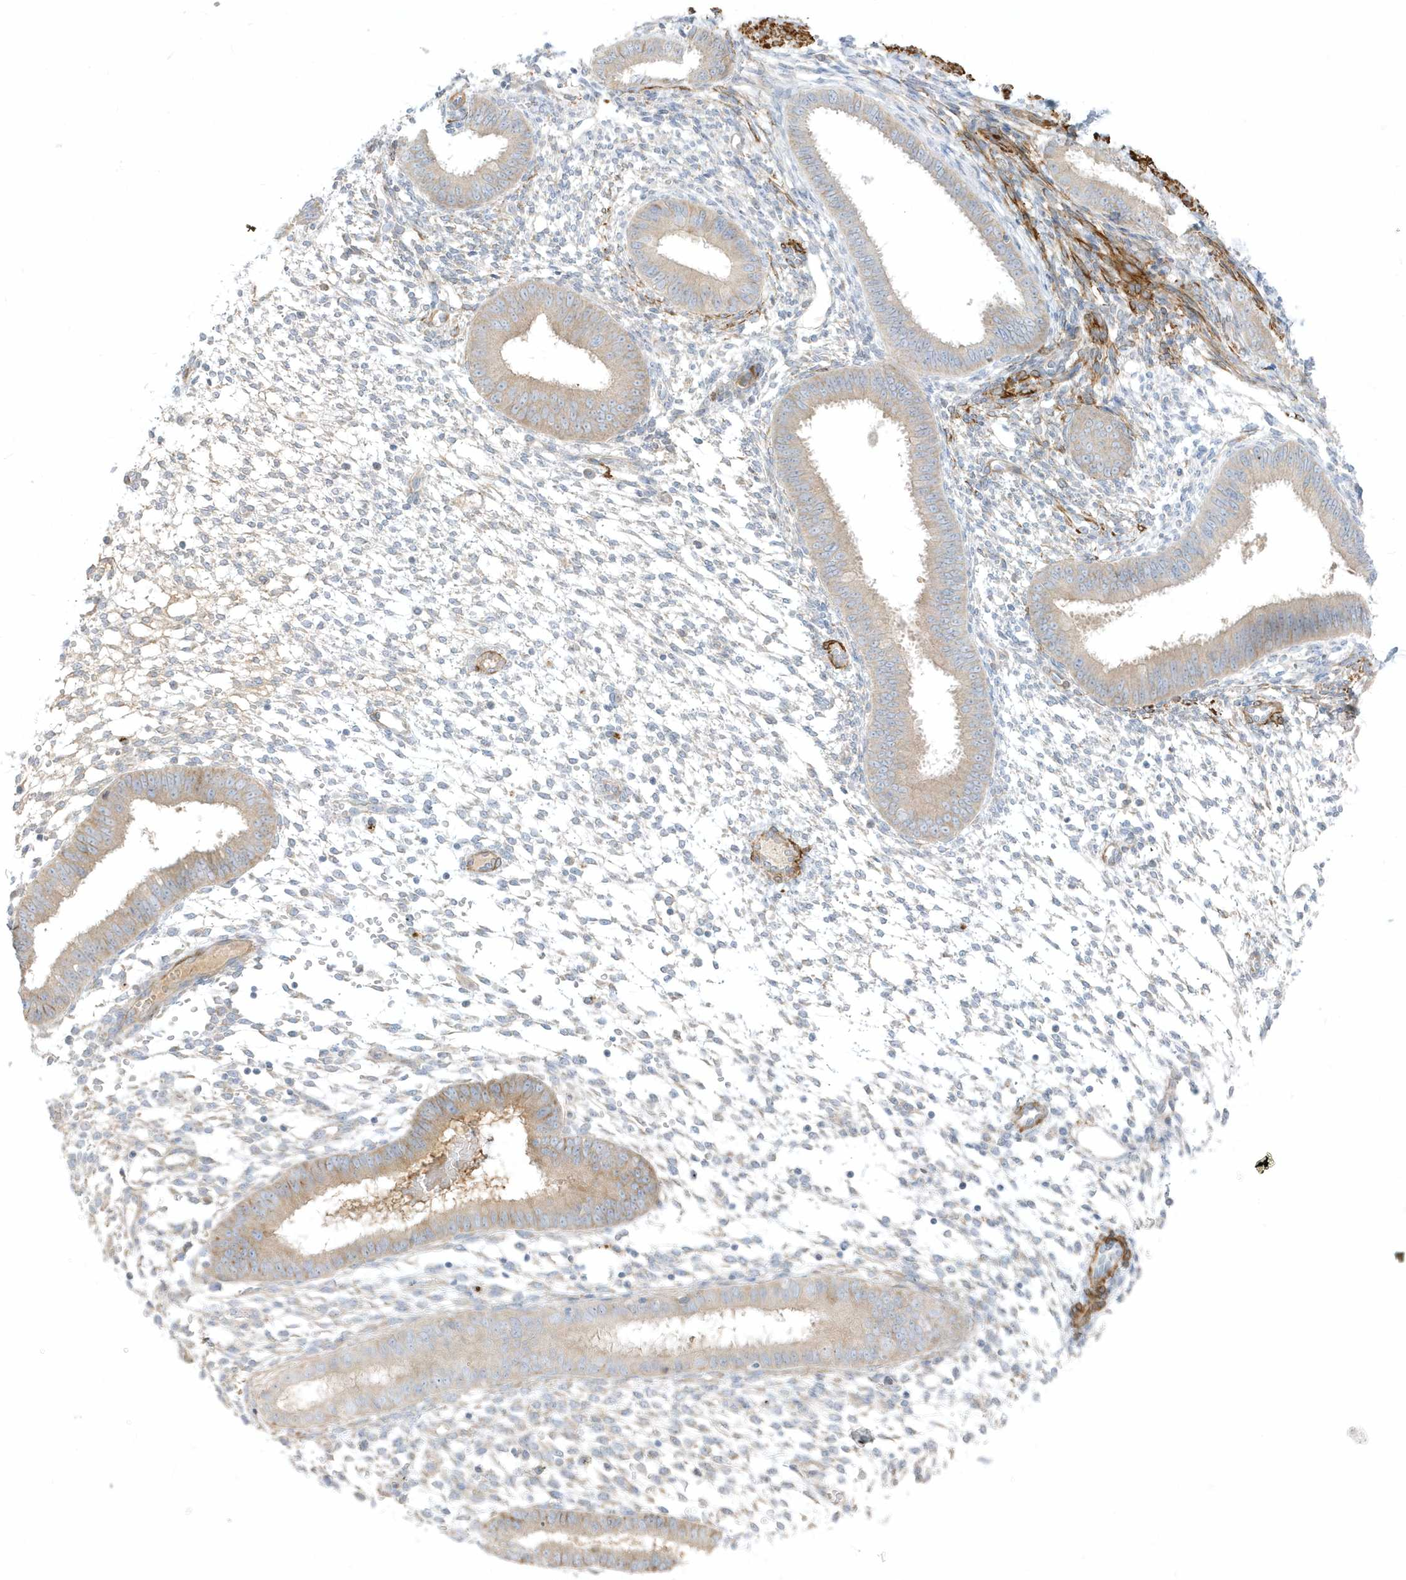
{"staining": {"intensity": "negative", "quantity": "none", "location": "none"}, "tissue": "endometrium", "cell_type": "Cells in endometrial stroma", "image_type": "normal", "snomed": [{"axis": "morphology", "description": "Normal tissue, NOS"}, {"axis": "topography", "description": "Uterus"}, {"axis": "topography", "description": "Endometrium"}], "caption": "Endometrium stained for a protein using immunohistochemistry exhibits no positivity cells in endometrial stroma.", "gene": "THADA", "patient": {"sex": "female", "age": 48}}